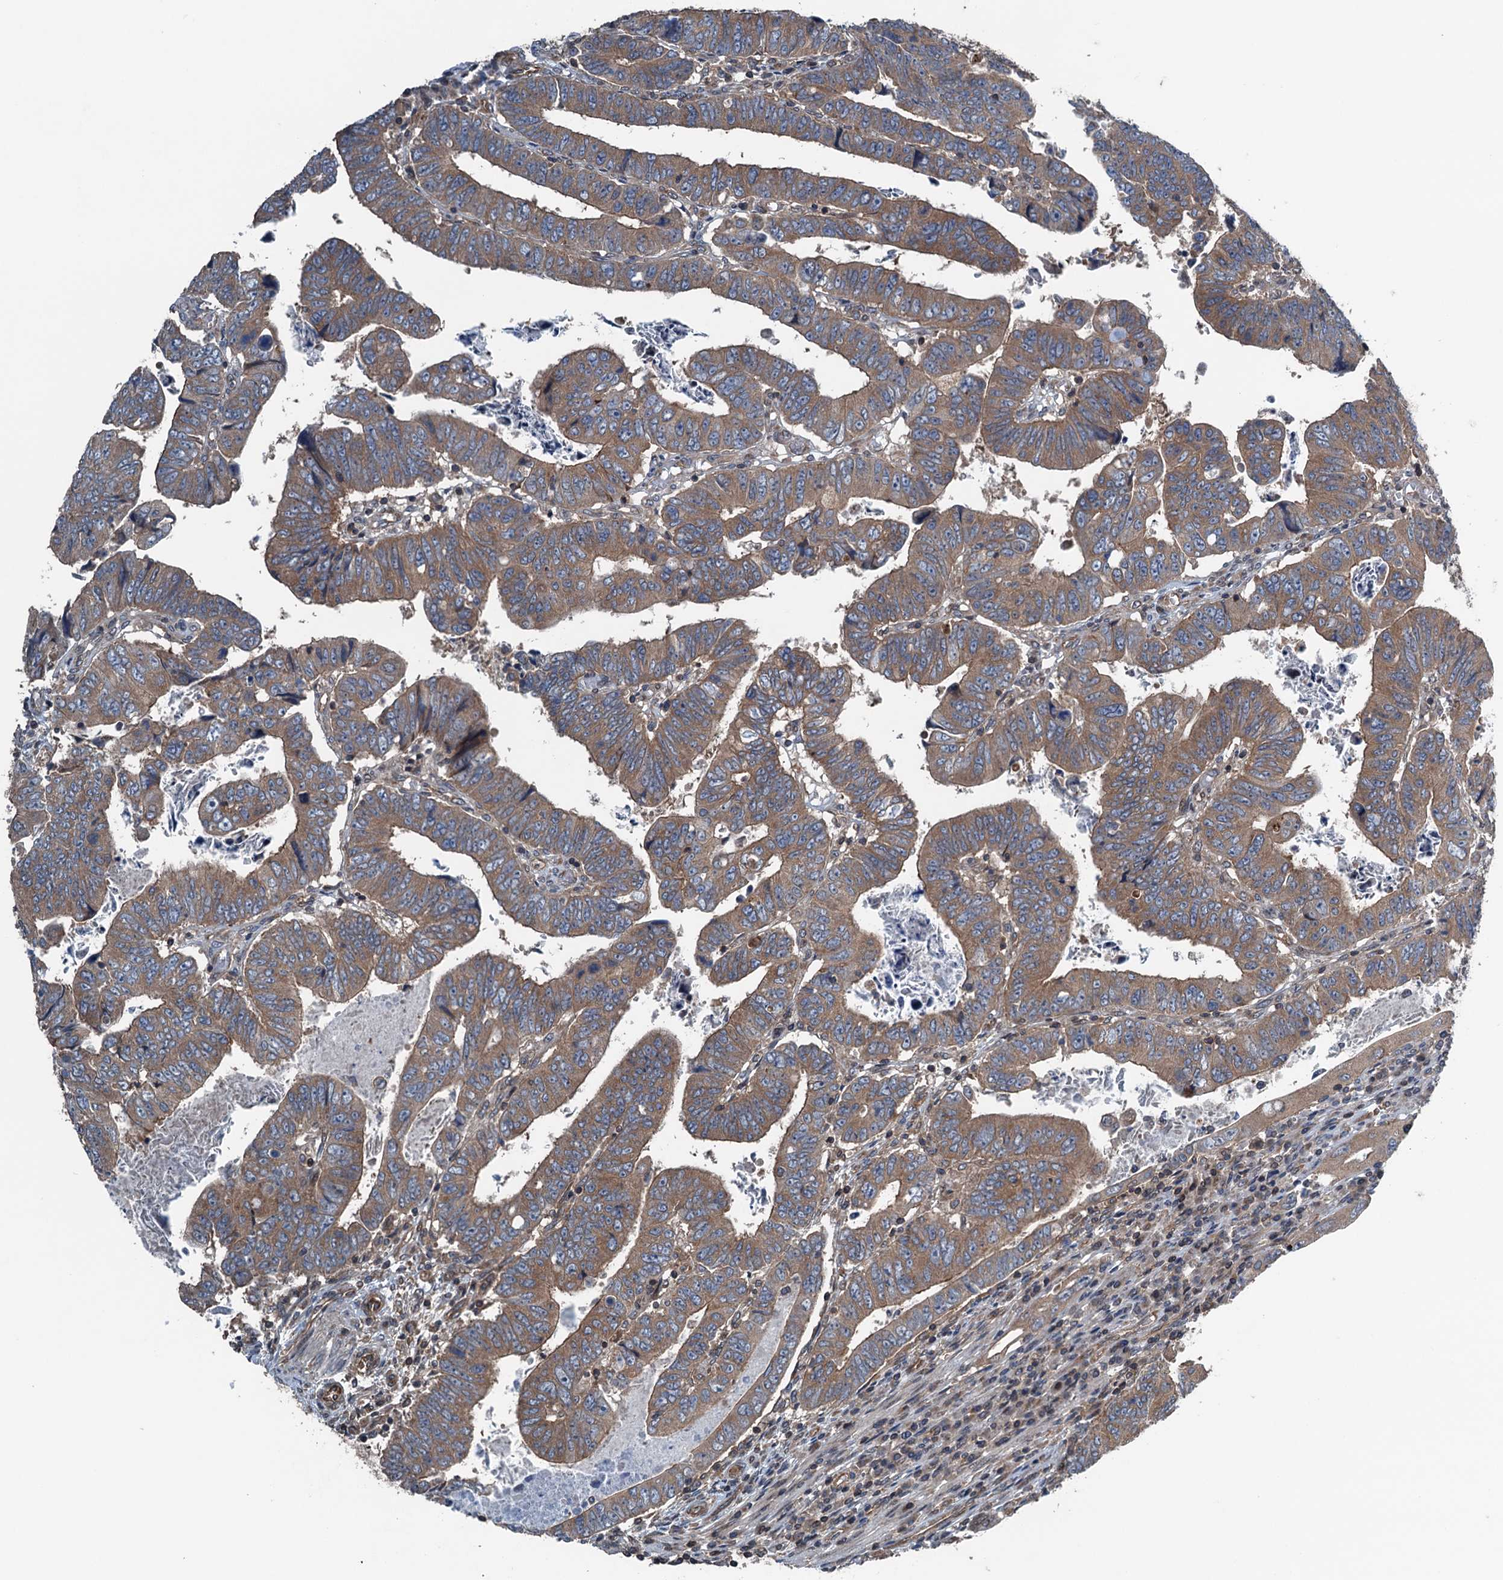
{"staining": {"intensity": "moderate", "quantity": ">75%", "location": "cytoplasmic/membranous"}, "tissue": "colorectal cancer", "cell_type": "Tumor cells", "image_type": "cancer", "snomed": [{"axis": "morphology", "description": "Normal tissue, NOS"}, {"axis": "morphology", "description": "Adenocarcinoma, NOS"}, {"axis": "topography", "description": "Rectum"}], "caption": "About >75% of tumor cells in colorectal cancer display moderate cytoplasmic/membranous protein positivity as visualized by brown immunohistochemical staining.", "gene": "TRAPPC8", "patient": {"sex": "female", "age": 65}}